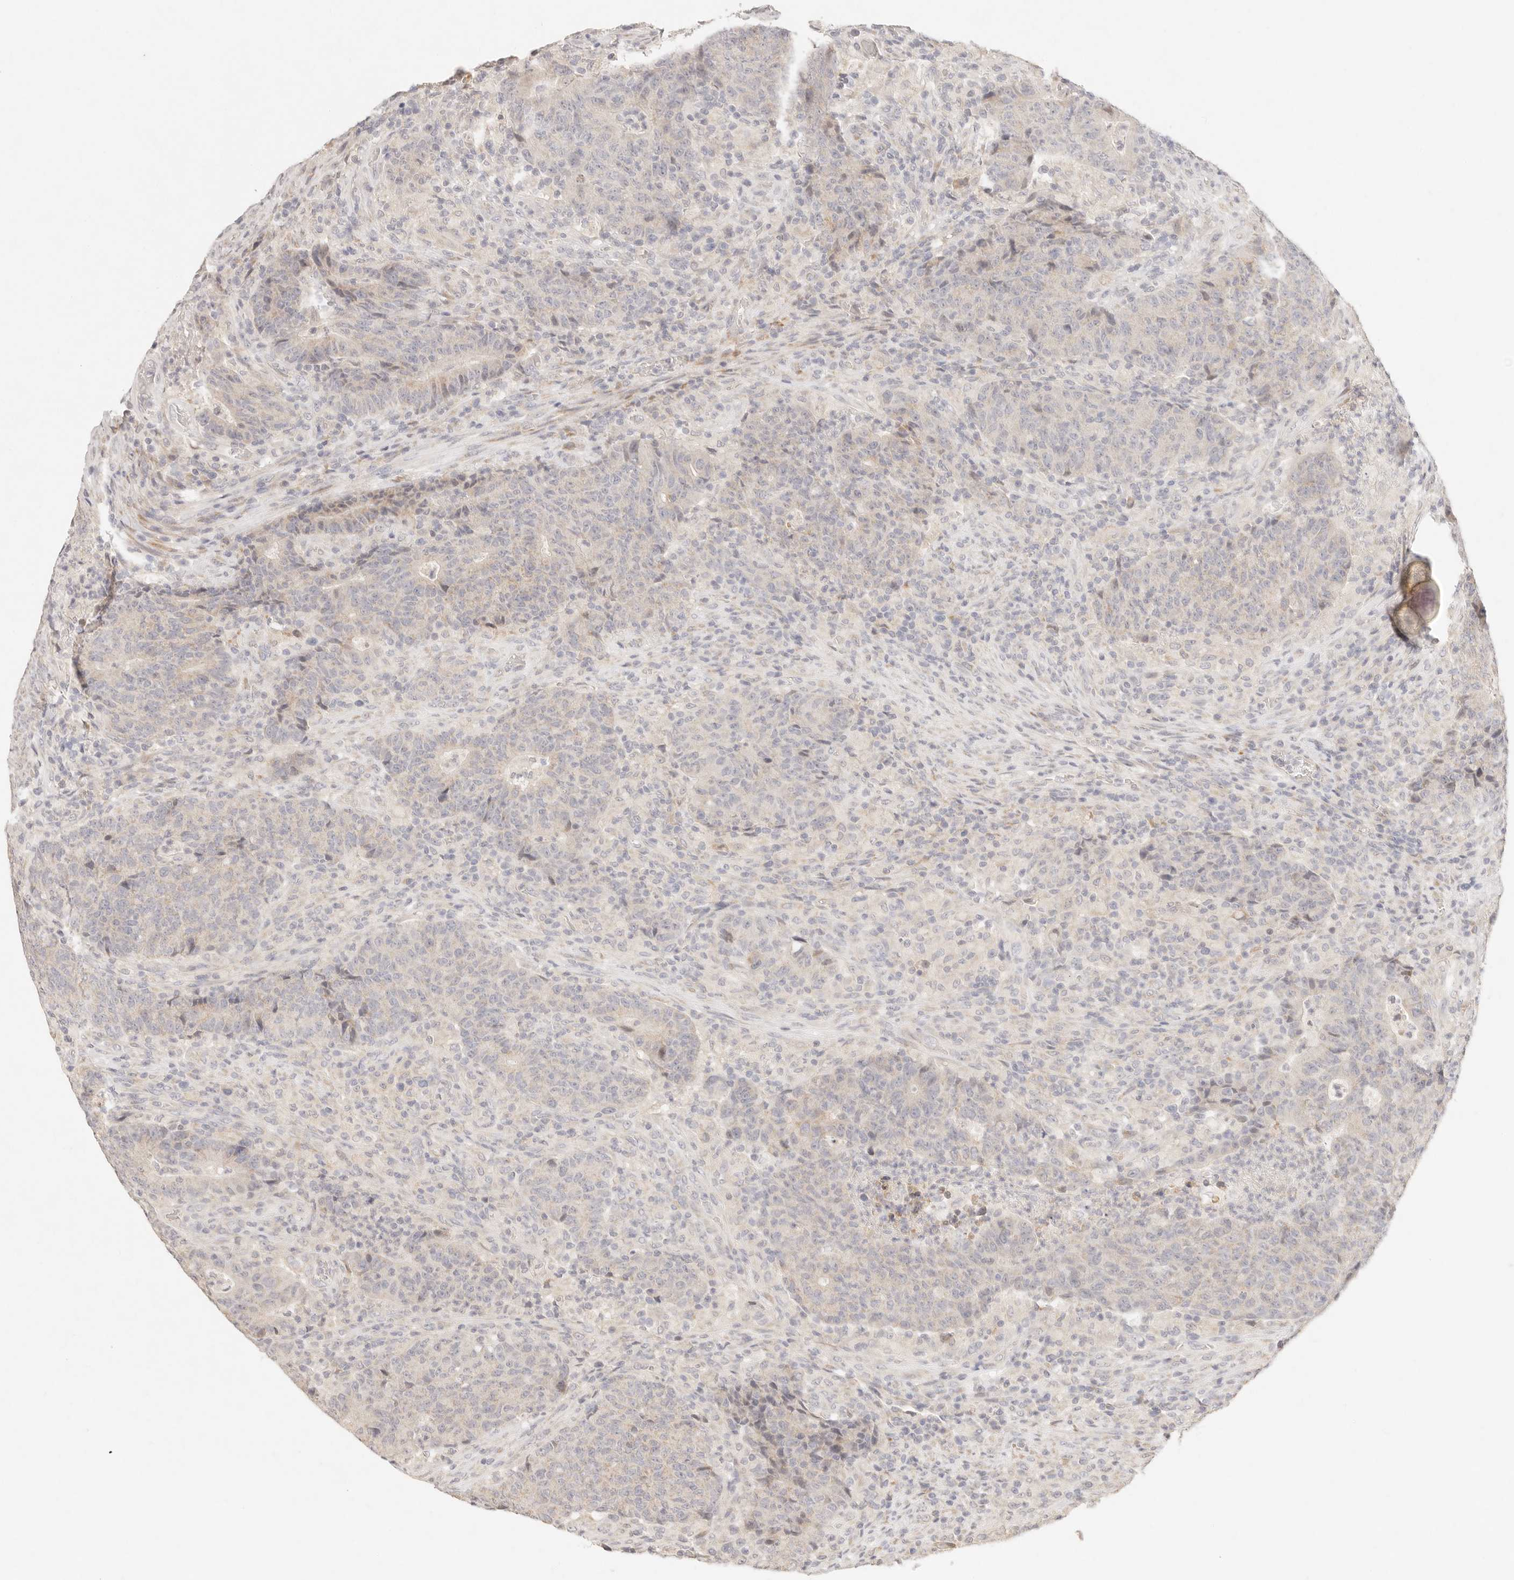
{"staining": {"intensity": "negative", "quantity": "none", "location": "none"}, "tissue": "colorectal cancer", "cell_type": "Tumor cells", "image_type": "cancer", "snomed": [{"axis": "morphology", "description": "Adenocarcinoma, NOS"}, {"axis": "topography", "description": "Colon"}], "caption": "There is no significant staining in tumor cells of colorectal cancer.", "gene": "GPR156", "patient": {"sex": "female", "age": 75}}